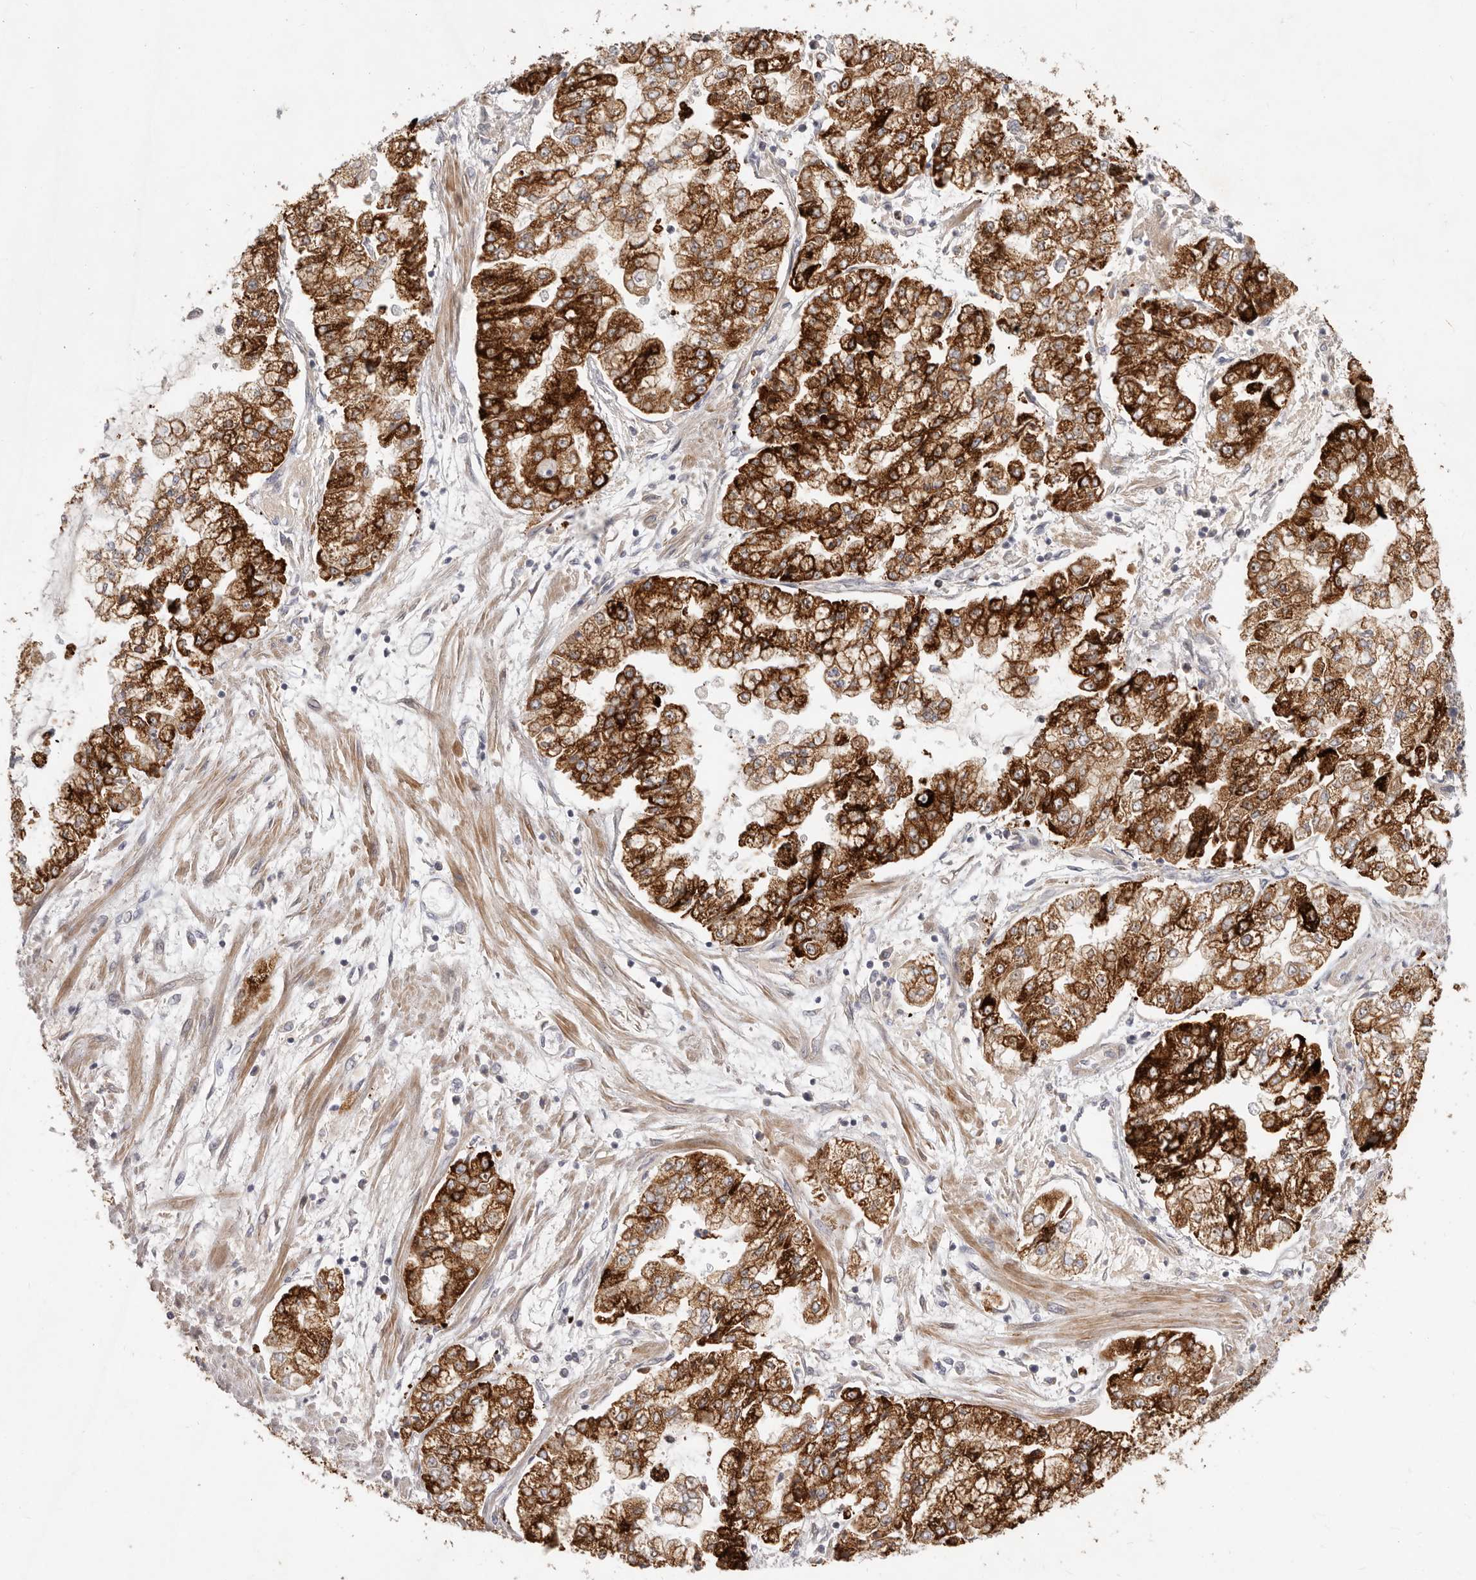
{"staining": {"intensity": "strong", "quantity": ">75%", "location": "cytoplasmic/membranous"}, "tissue": "stomach cancer", "cell_type": "Tumor cells", "image_type": "cancer", "snomed": [{"axis": "morphology", "description": "Adenocarcinoma, NOS"}, {"axis": "topography", "description": "Stomach"}], "caption": "There is high levels of strong cytoplasmic/membranous staining in tumor cells of adenocarcinoma (stomach), as demonstrated by immunohistochemical staining (brown color).", "gene": "TFB2M", "patient": {"sex": "male", "age": 76}}